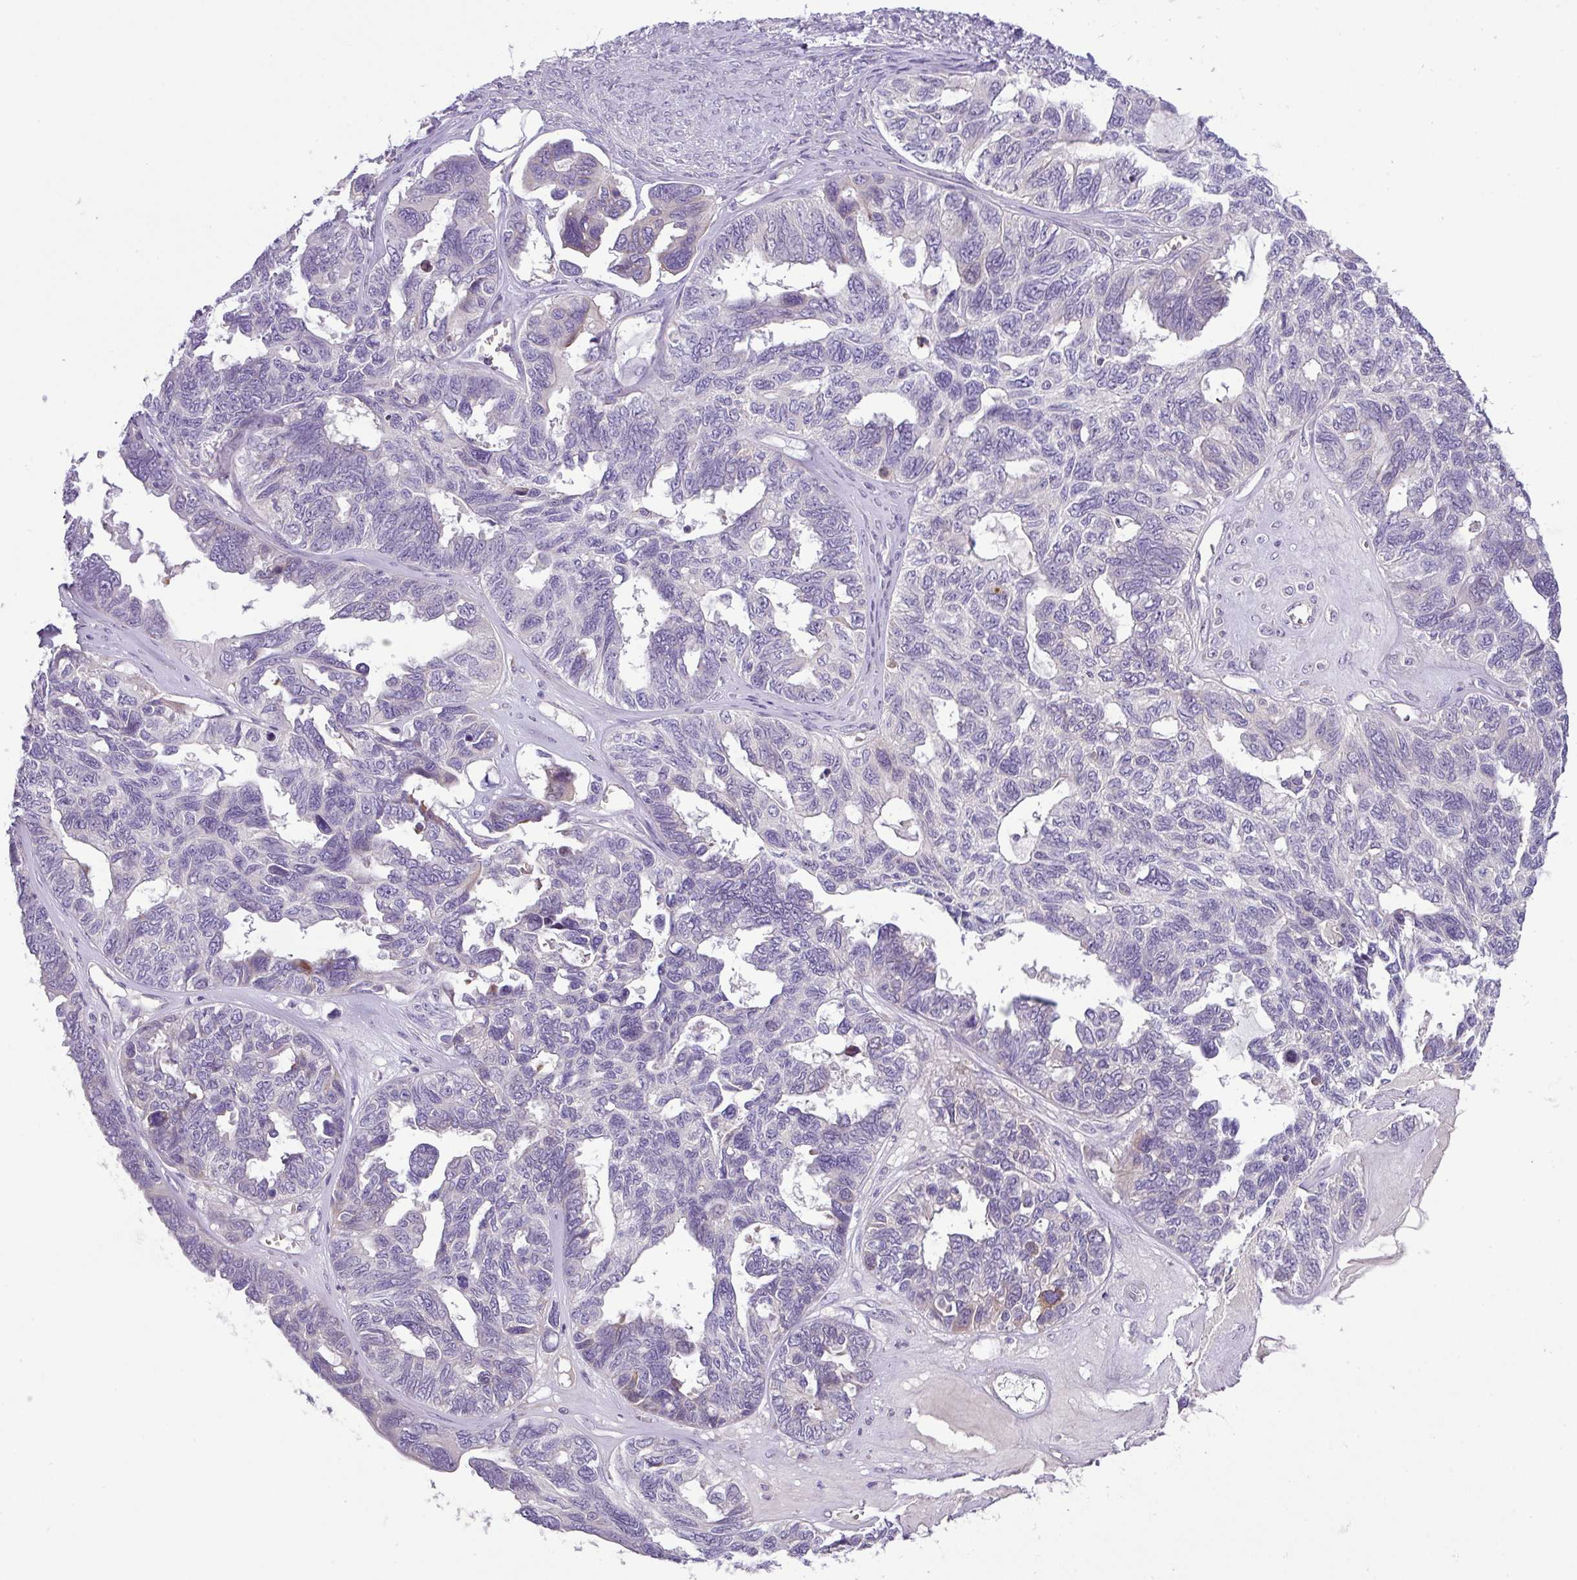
{"staining": {"intensity": "negative", "quantity": "none", "location": "none"}, "tissue": "ovarian cancer", "cell_type": "Tumor cells", "image_type": "cancer", "snomed": [{"axis": "morphology", "description": "Cystadenocarcinoma, serous, NOS"}, {"axis": "topography", "description": "Ovary"}], "caption": "Tumor cells show no significant protein expression in serous cystadenocarcinoma (ovarian).", "gene": "PIK3R5", "patient": {"sex": "female", "age": 79}}